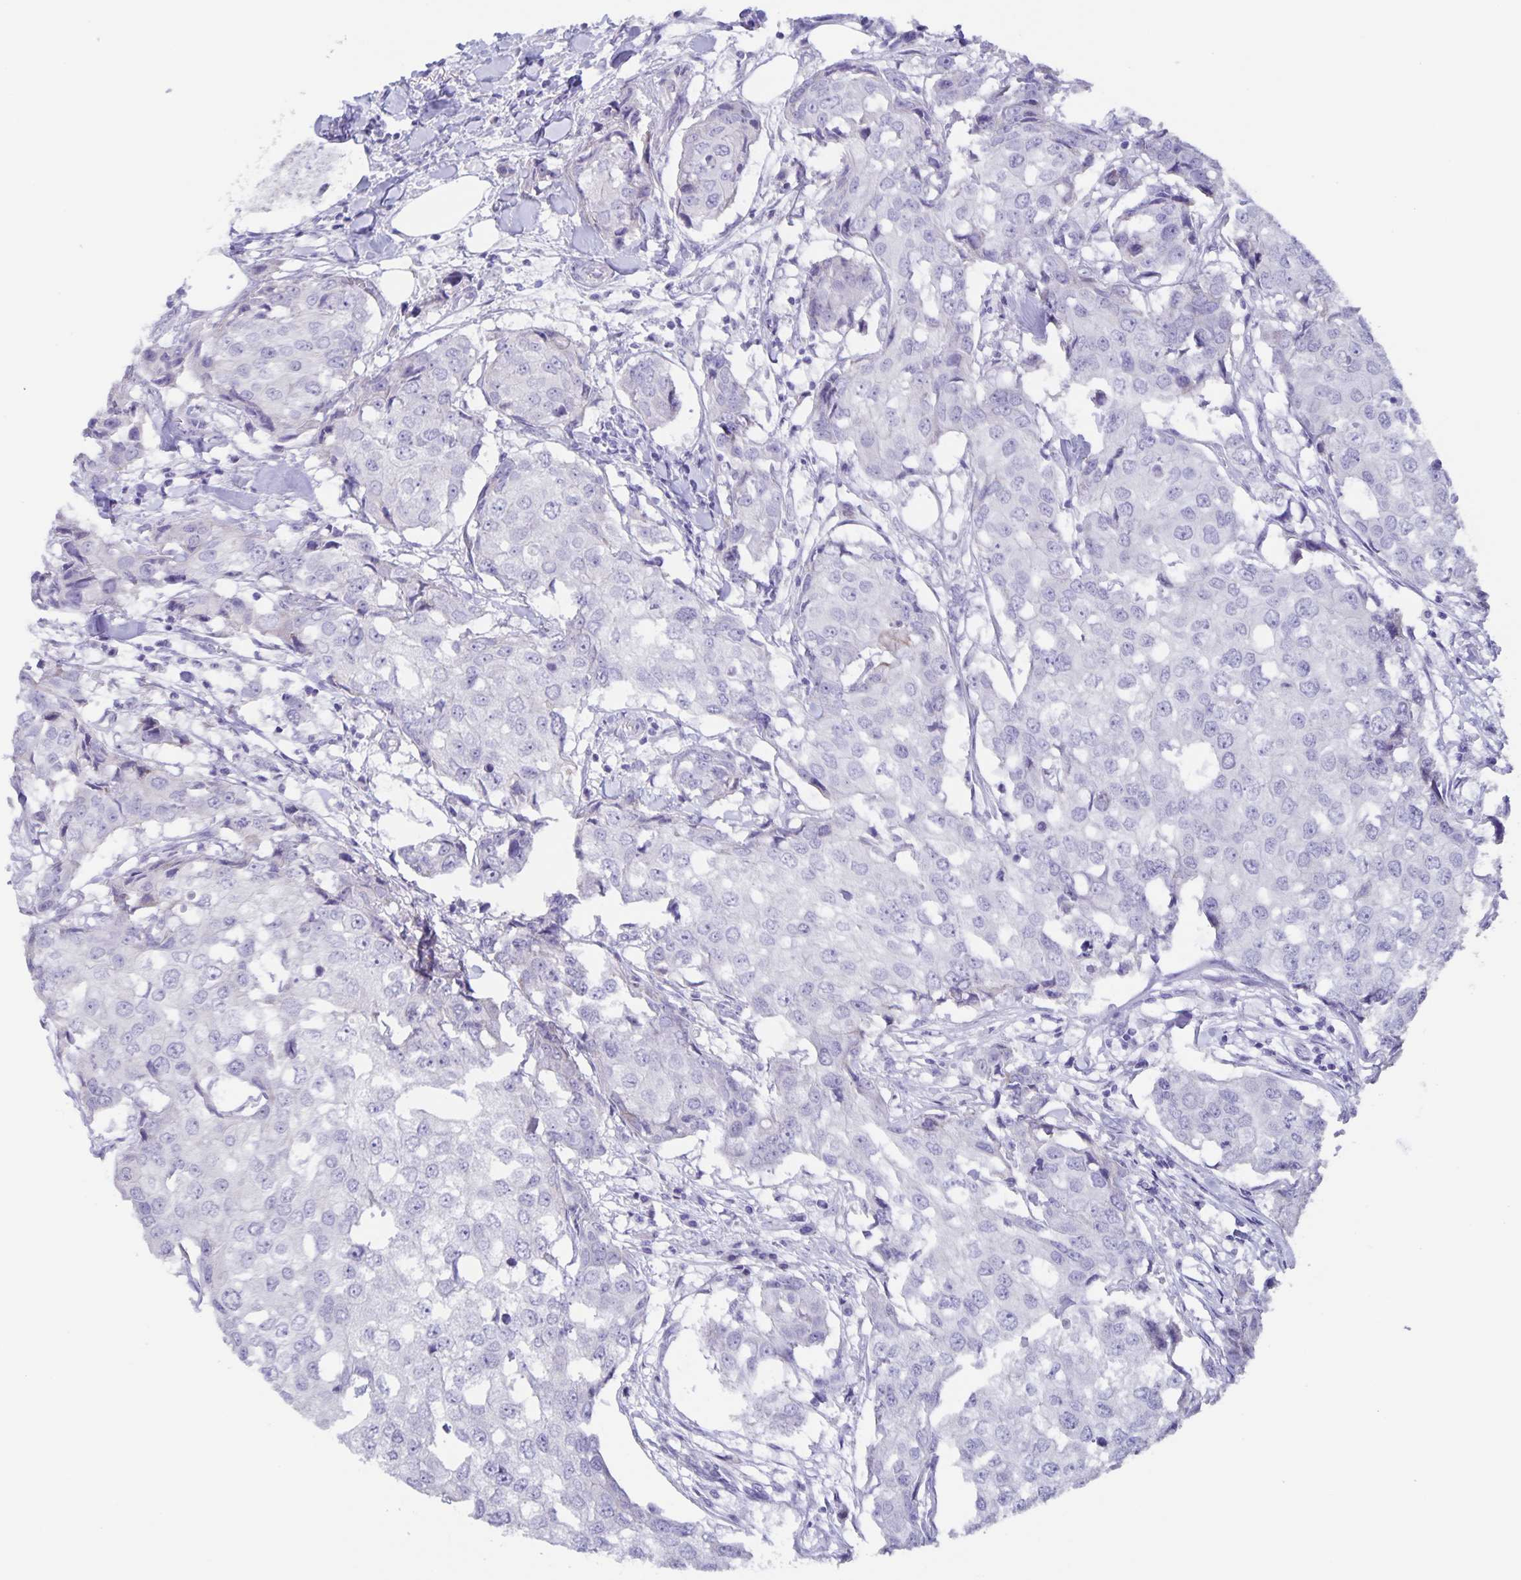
{"staining": {"intensity": "negative", "quantity": "none", "location": "none"}, "tissue": "breast cancer", "cell_type": "Tumor cells", "image_type": "cancer", "snomed": [{"axis": "morphology", "description": "Duct carcinoma"}, {"axis": "topography", "description": "Breast"}], "caption": "This micrograph is of breast cancer (invasive ductal carcinoma) stained with IHC to label a protein in brown with the nuclei are counter-stained blue. There is no positivity in tumor cells.", "gene": "AQP4", "patient": {"sex": "female", "age": 27}}